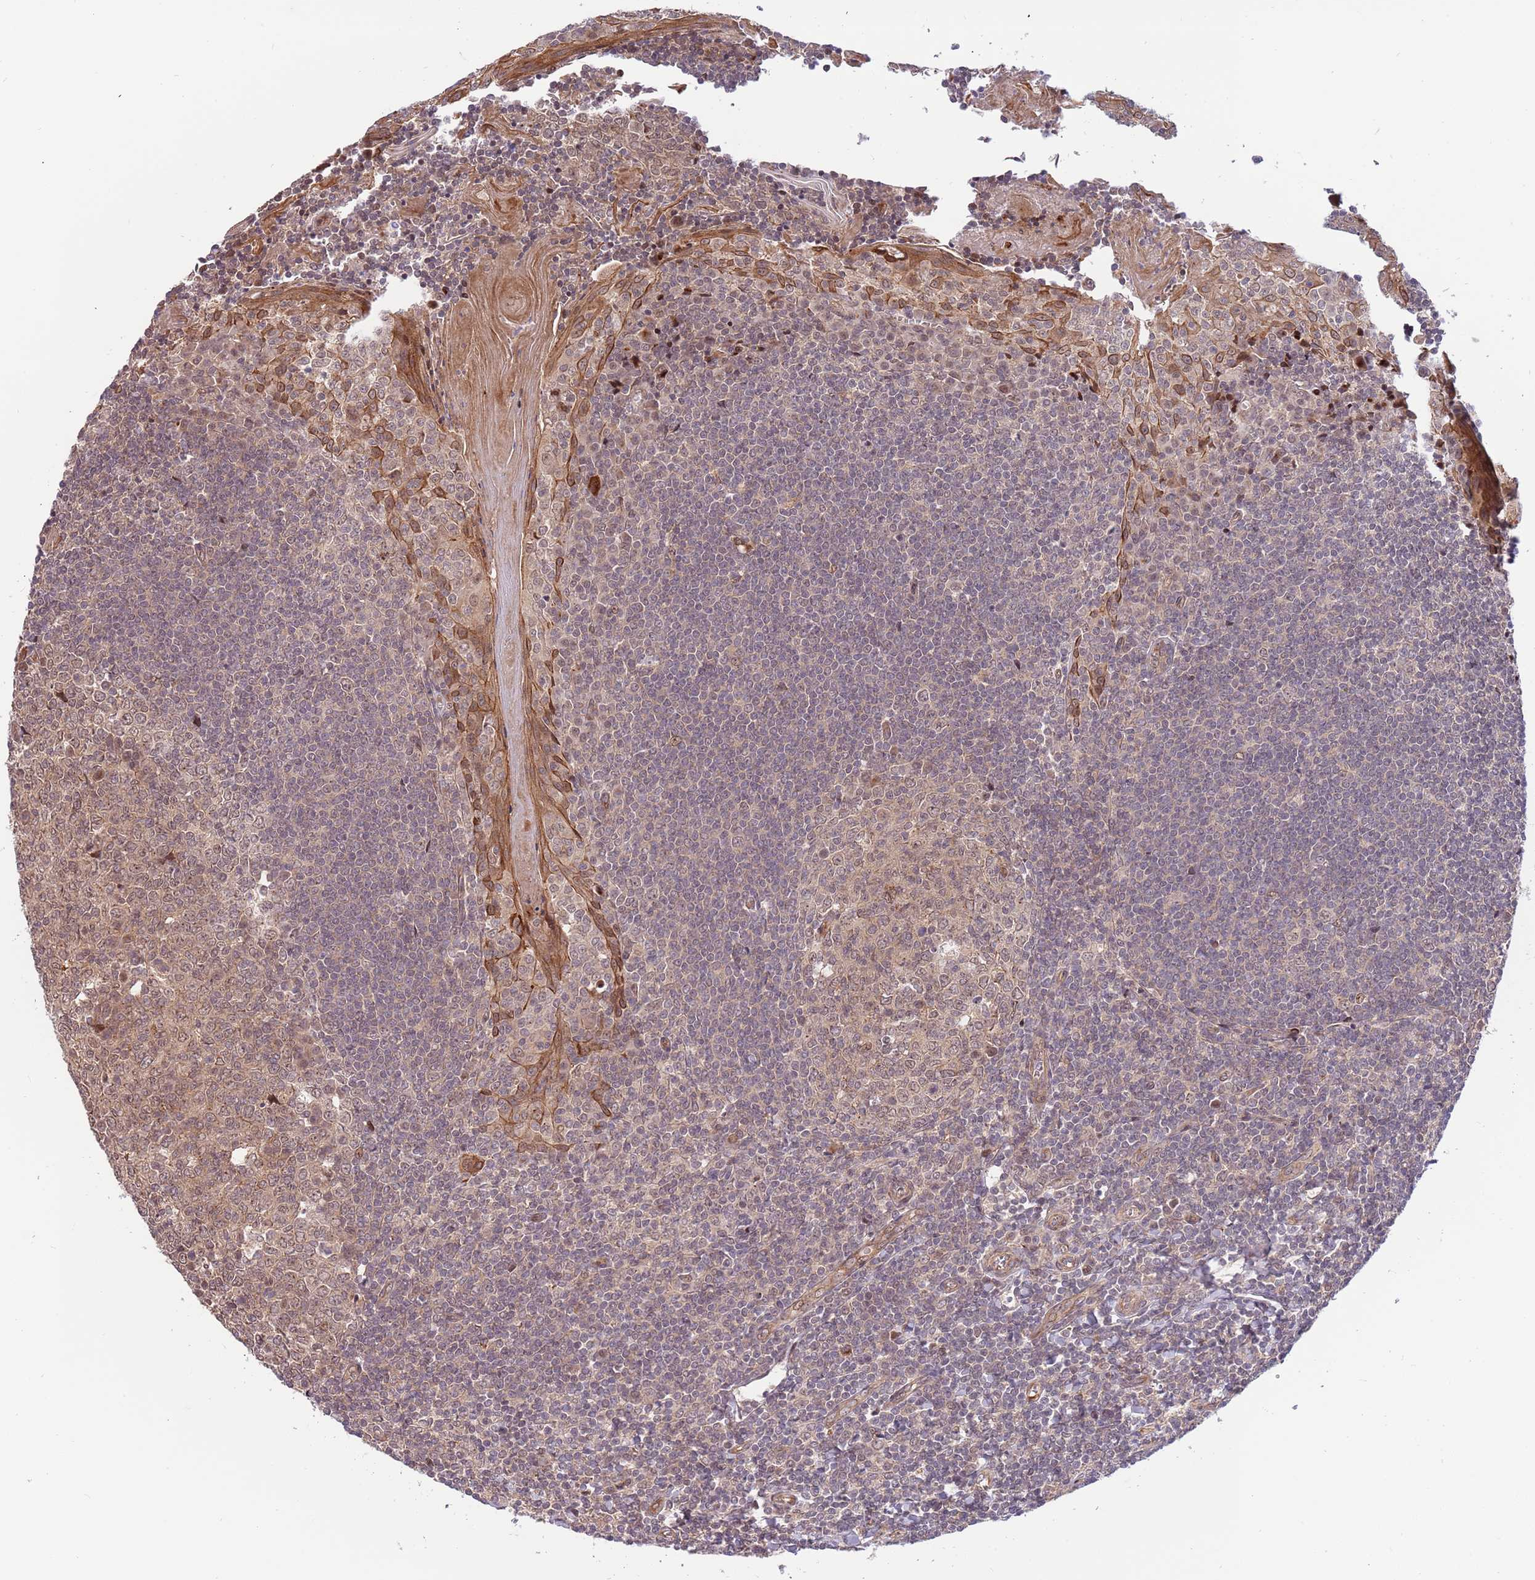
{"staining": {"intensity": "weak", "quantity": "25%-75%", "location": "cytoplasmic/membranous,nuclear"}, "tissue": "tonsil", "cell_type": "Germinal center cells", "image_type": "normal", "snomed": [{"axis": "morphology", "description": "Normal tissue, NOS"}, {"axis": "topography", "description": "Tonsil"}], "caption": "This histopathology image exhibits immunohistochemistry (IHC) staining of normal human tonsil, with low weak cytoplasmic/membranous,nuclear expression in about 25%-75% of germinal center cells.", "gene": "HAUS3", "patient": {"sex": "male", "age": 27}}